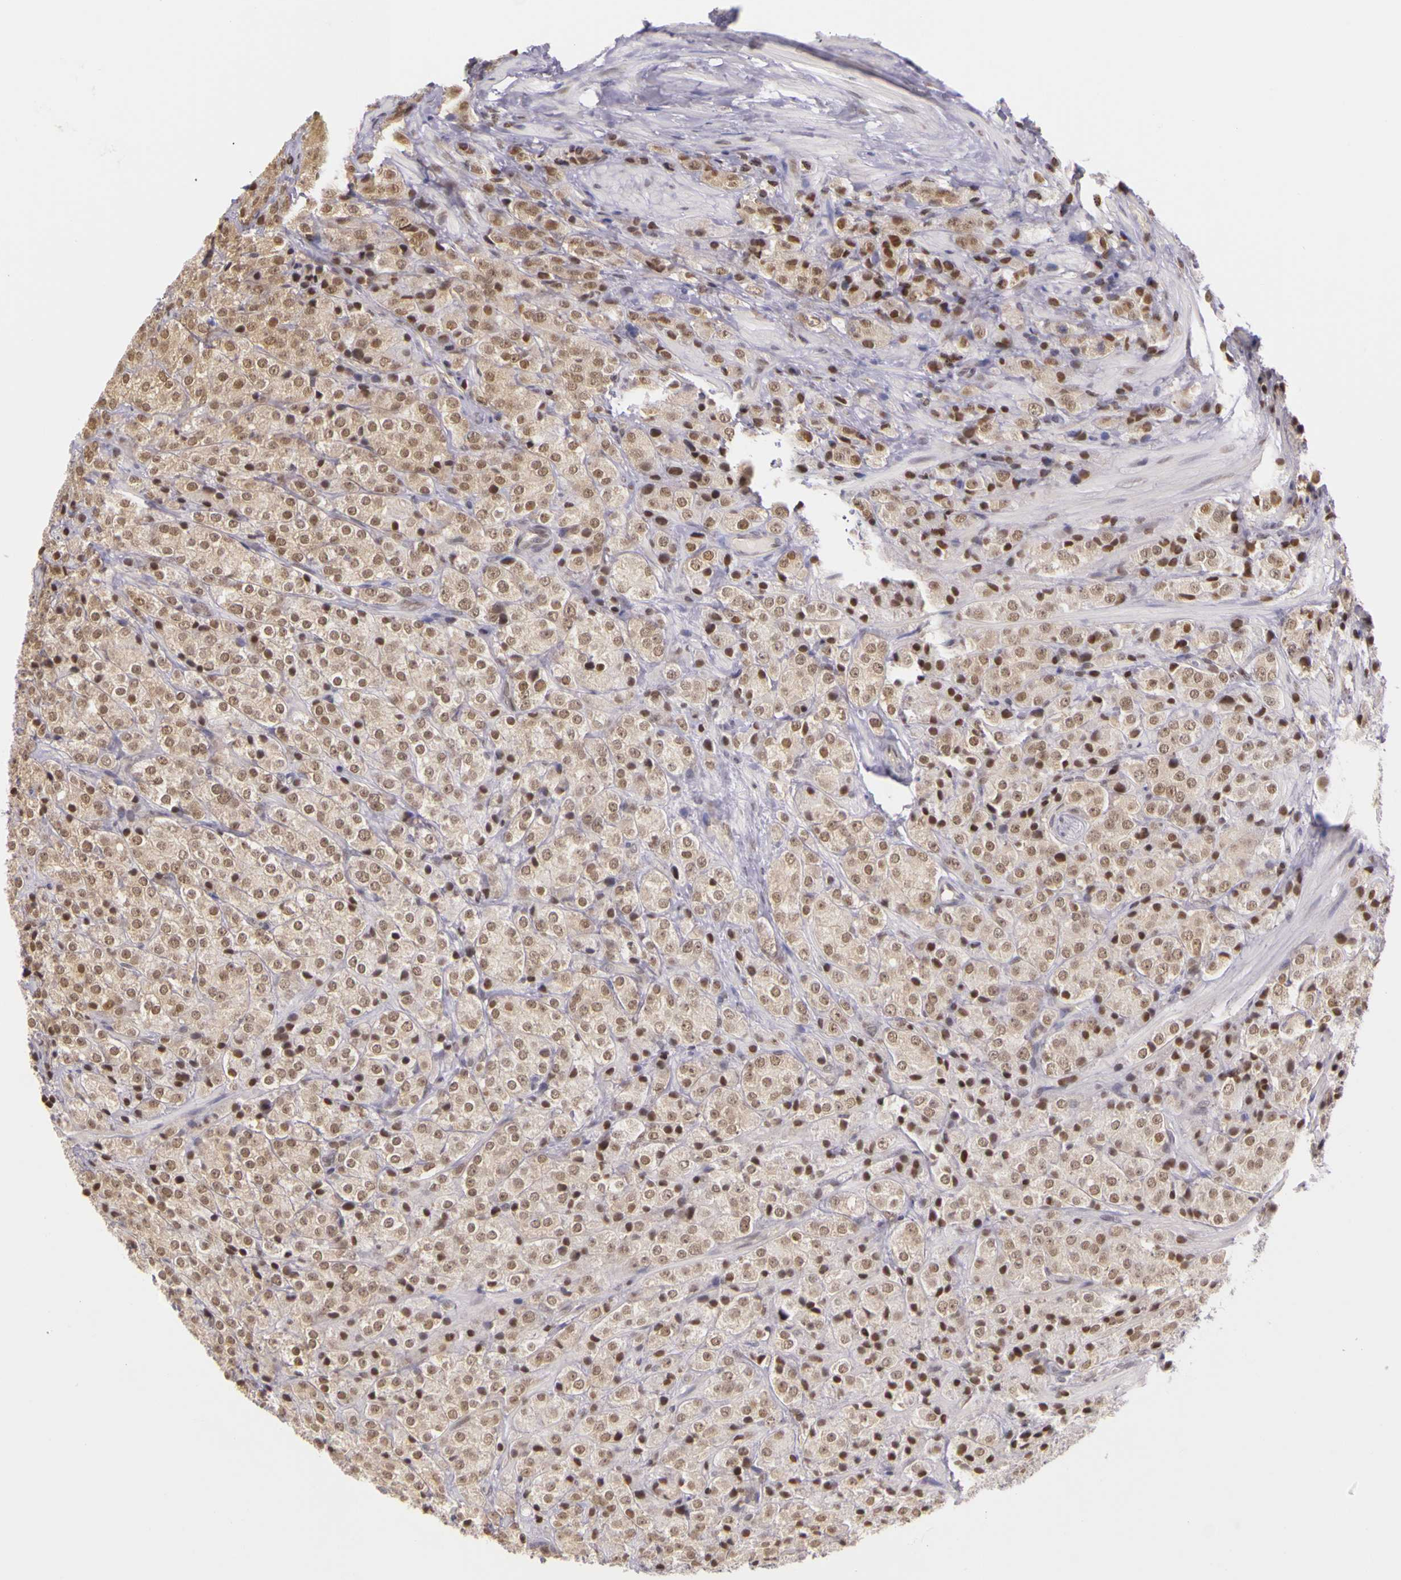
{"staining": {"intensity": "weak", "quantity": ">75%", "location": "nuclear"}, "tissue": "prostate cancer", "cell_type": "Tumor cells", "image_type": "cancer", "snomed": [{"axis": "morphology", "description": "Adenocarcinoma, Medium grade"}, {"axis": "topography", "description": "Prostate"}], "caption": "A high-resolution micrograph shows IHC staining of prostate cancer (medium-grade adenocarcinoma), which demonstrates weak nuclear expression in about >75% of tumor cells. (brown staining indicates protein expression, while blue staining denotes nuclei).", "gene": "WDR13", "patient": {"sex": "male", "age": 70}}